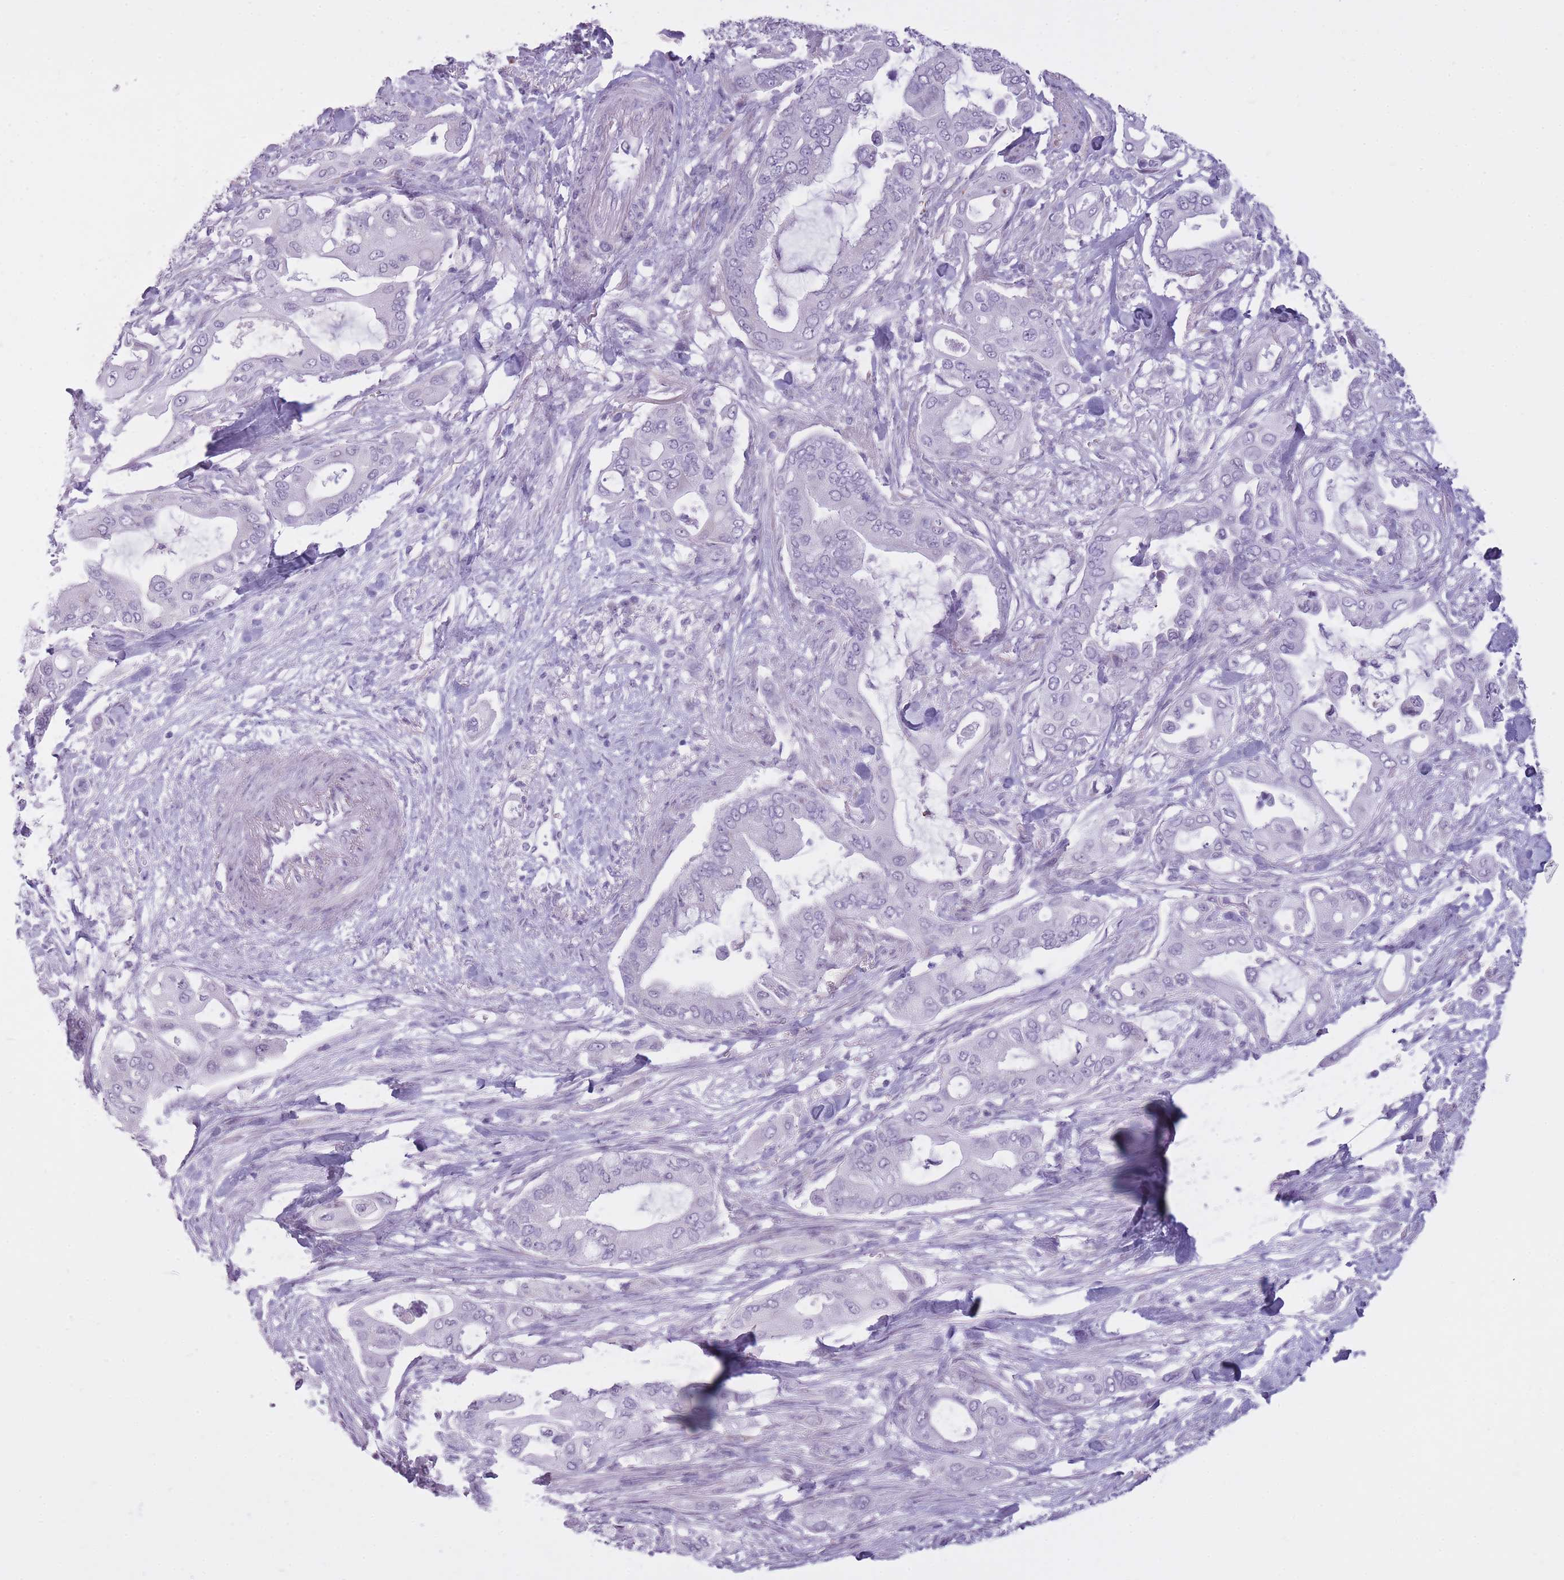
{"staining": {"intensity": "negative", "quantity": "none", "location": "none"}, "tissue": "pancreatic cancer", "cell_type": "Tumor cells", "image_type": "cancer", "snomed": [{"axis": "morphology", "description": "Adenocarcinoma, NOS"}, {"axis": "topography", "description": "Pancreas"}], "caption": "High power microscopy micrograph of an immunohistochemistry (IHC) image of pancreatic cancer, revealing no significant staining in tumor cells. (DAB (3,3'-diaminobenzidine) IHC with hematoxylin counter stain).", "gene": "GOLGA6D", "patient": {"sex": "male", "age": 57}}